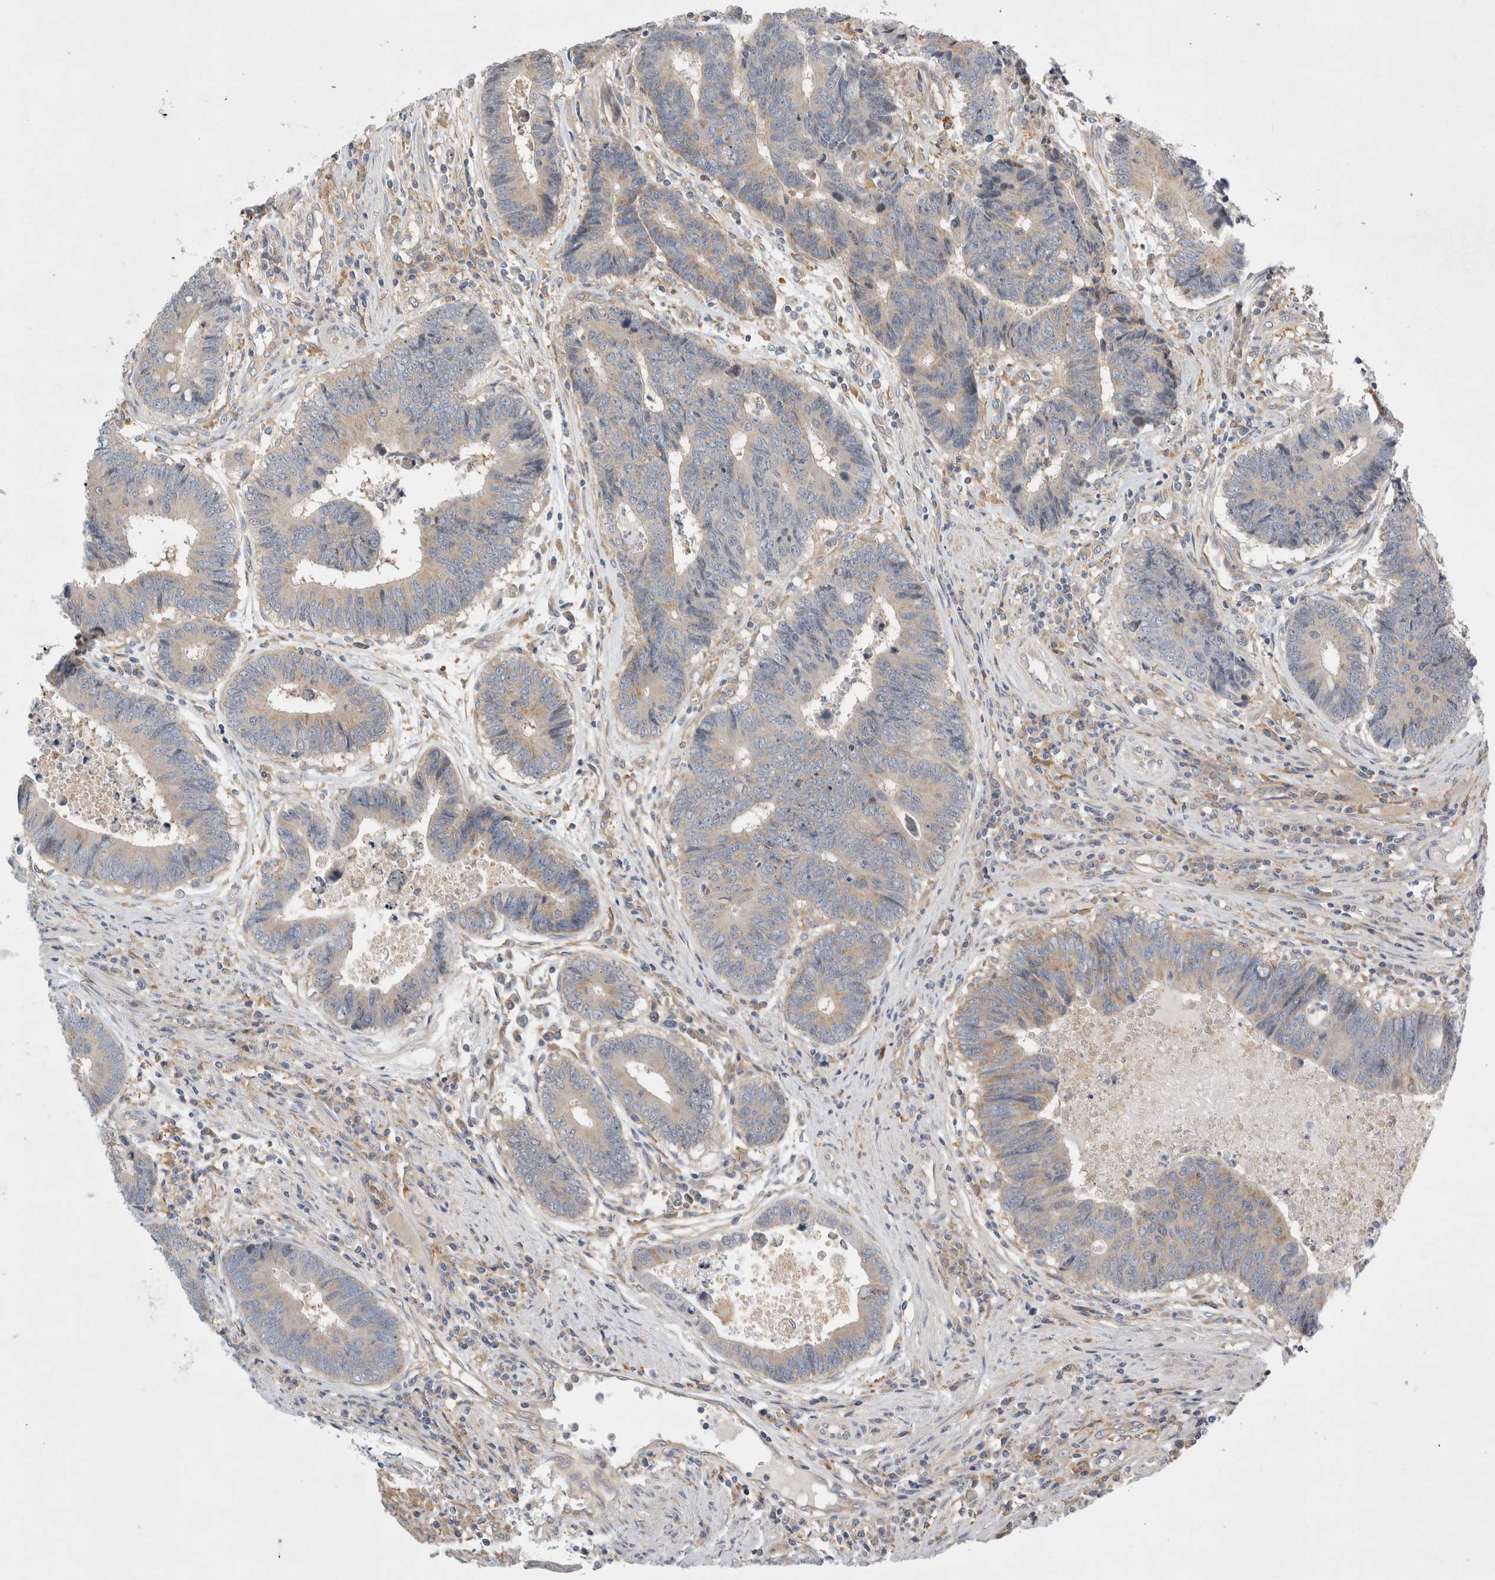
{"staining": {"intensity": "weak", "quantity": "<25%", "location": "cytoplasmic/membranous"}, "tissue": "colorectal cancer", "cell_type": "Tumor cells", "image_type": "cancer", "snomed": [{"axis": "morphology", "description": "Adenocarcinoma, NOS"}, {"axis": "topography", "description": "Rectum"}], "caption": "Tumor cells are negative for brown protein staining in colorectal adenocarcinoma.", "gene": "CDCA7L", "patient": {"sex": "male", "age": 84}}